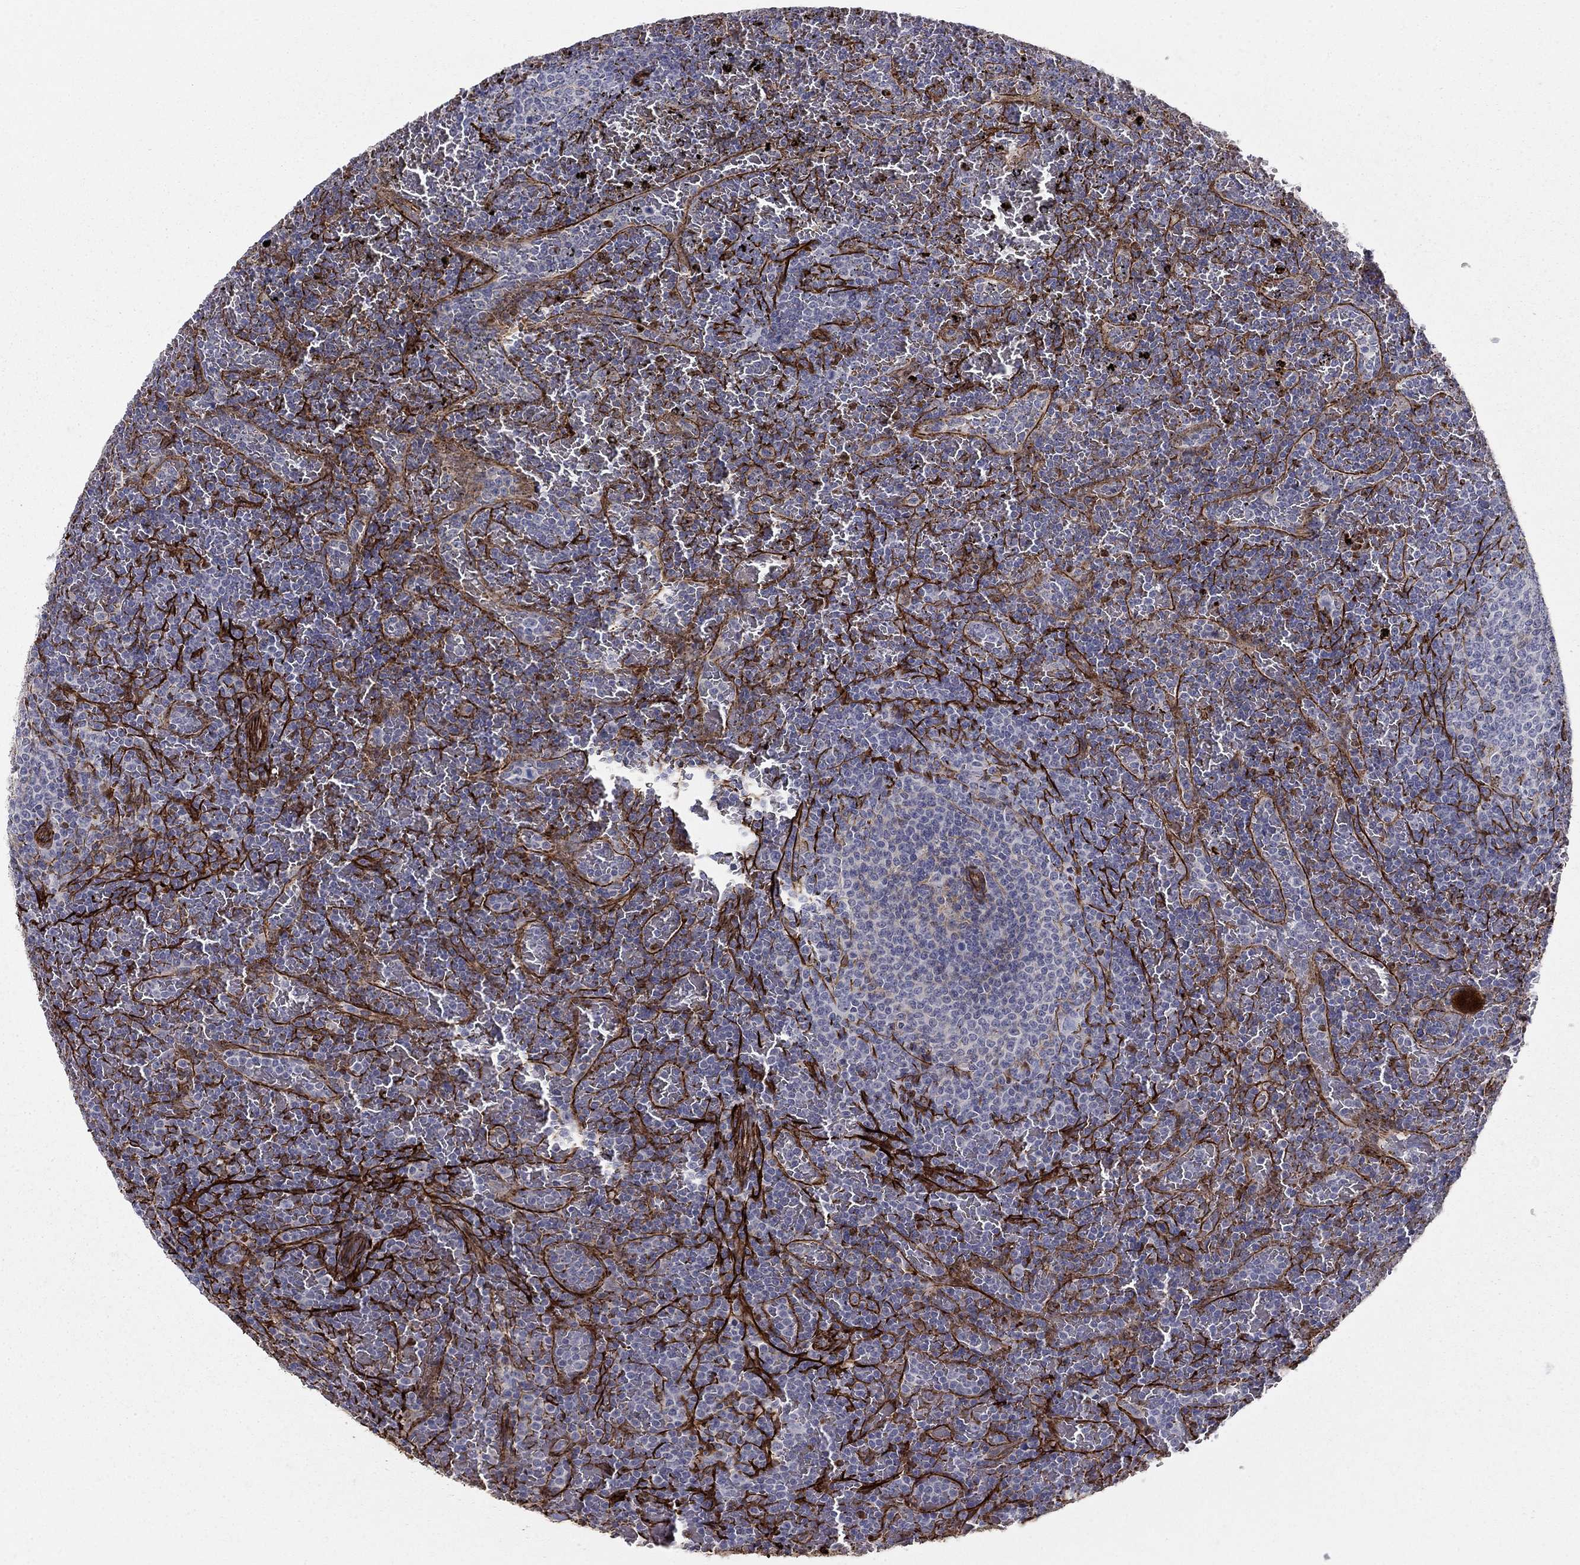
{"staining": {"intensity": "negative", "quantity": "none", "location": "none"}, "tissue": "lymphoma", "cell_type": "Tumor cells", "image_type": "cancer", "snomed": [{"axis": "morphology", "description": "Malignant lymphoma, non-Hodgkin's type, Low grade"}, {"axis": "topography", "description": "Spleen"}], "caption": "This image is of lymphoma stained with immunohistochemistry to label a protein in brown with the nuclei are counter-stained blue. There is no positivity in tumor cells.", "gene": "KRBA1", "patient": {"sex": "female", "age": 77}}